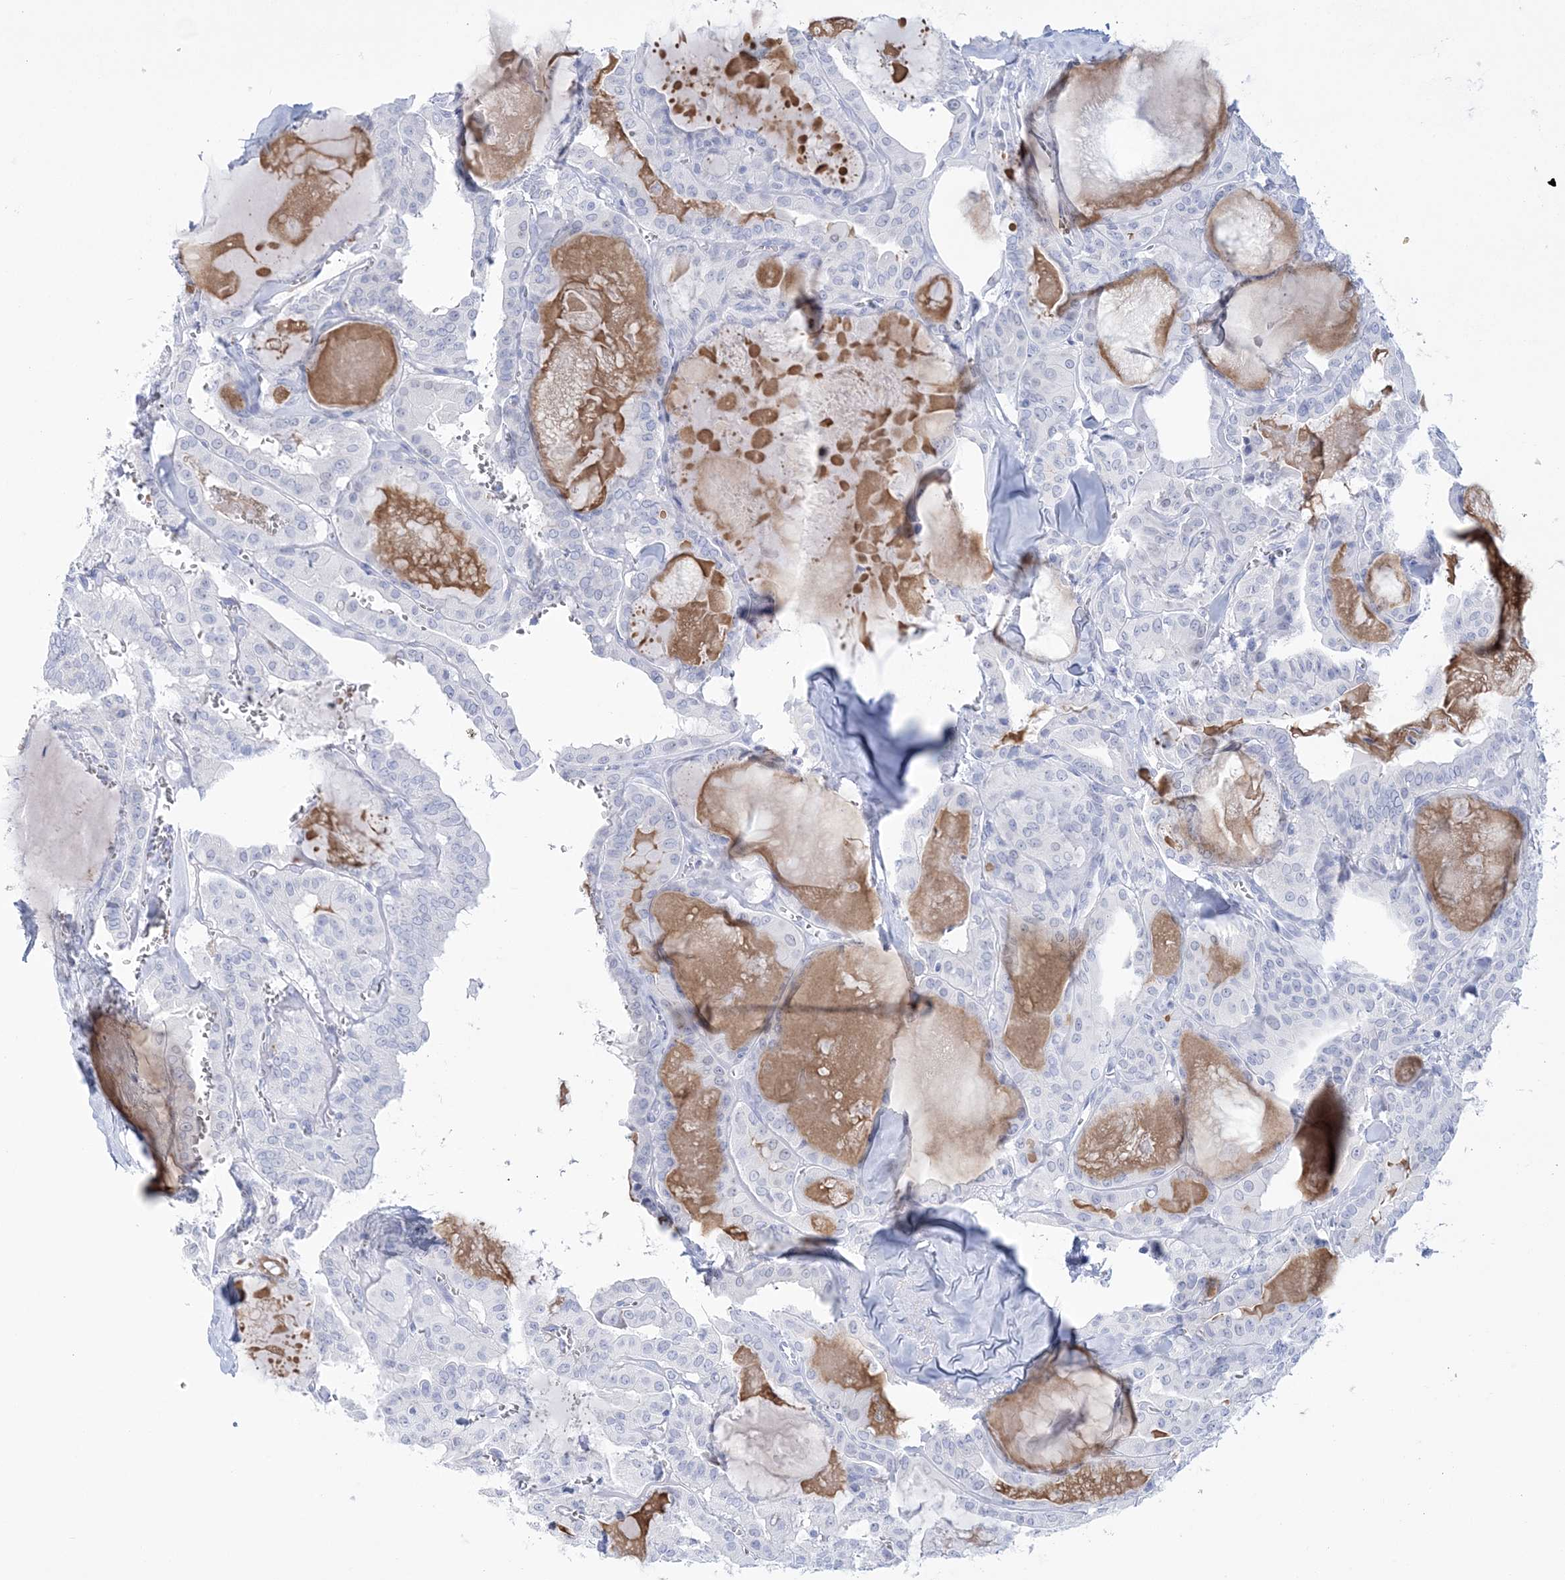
{"staining": {"intensity": "negative", "quantity": "none", "location": "none"}, "tissue": "thyroid cancer", "cell_type": "Tumor cells", "image_type": "cancer", "snomed": [{"axis": "morphology", "description": "Papillary adenocarcinoma, NOS"}, {"axis": "topography", "description": "Thyroid gland"}], "caption": "Tumor cells show no significant expression in thyroid papillary adenocarcinoma. (DAB (3,3'-diaminobenzidine) immunohistochemistry (IHC) with hematoxylin counter stain).", "gene": "RBP2", "patient": {"sex": "male", "age": 52}}